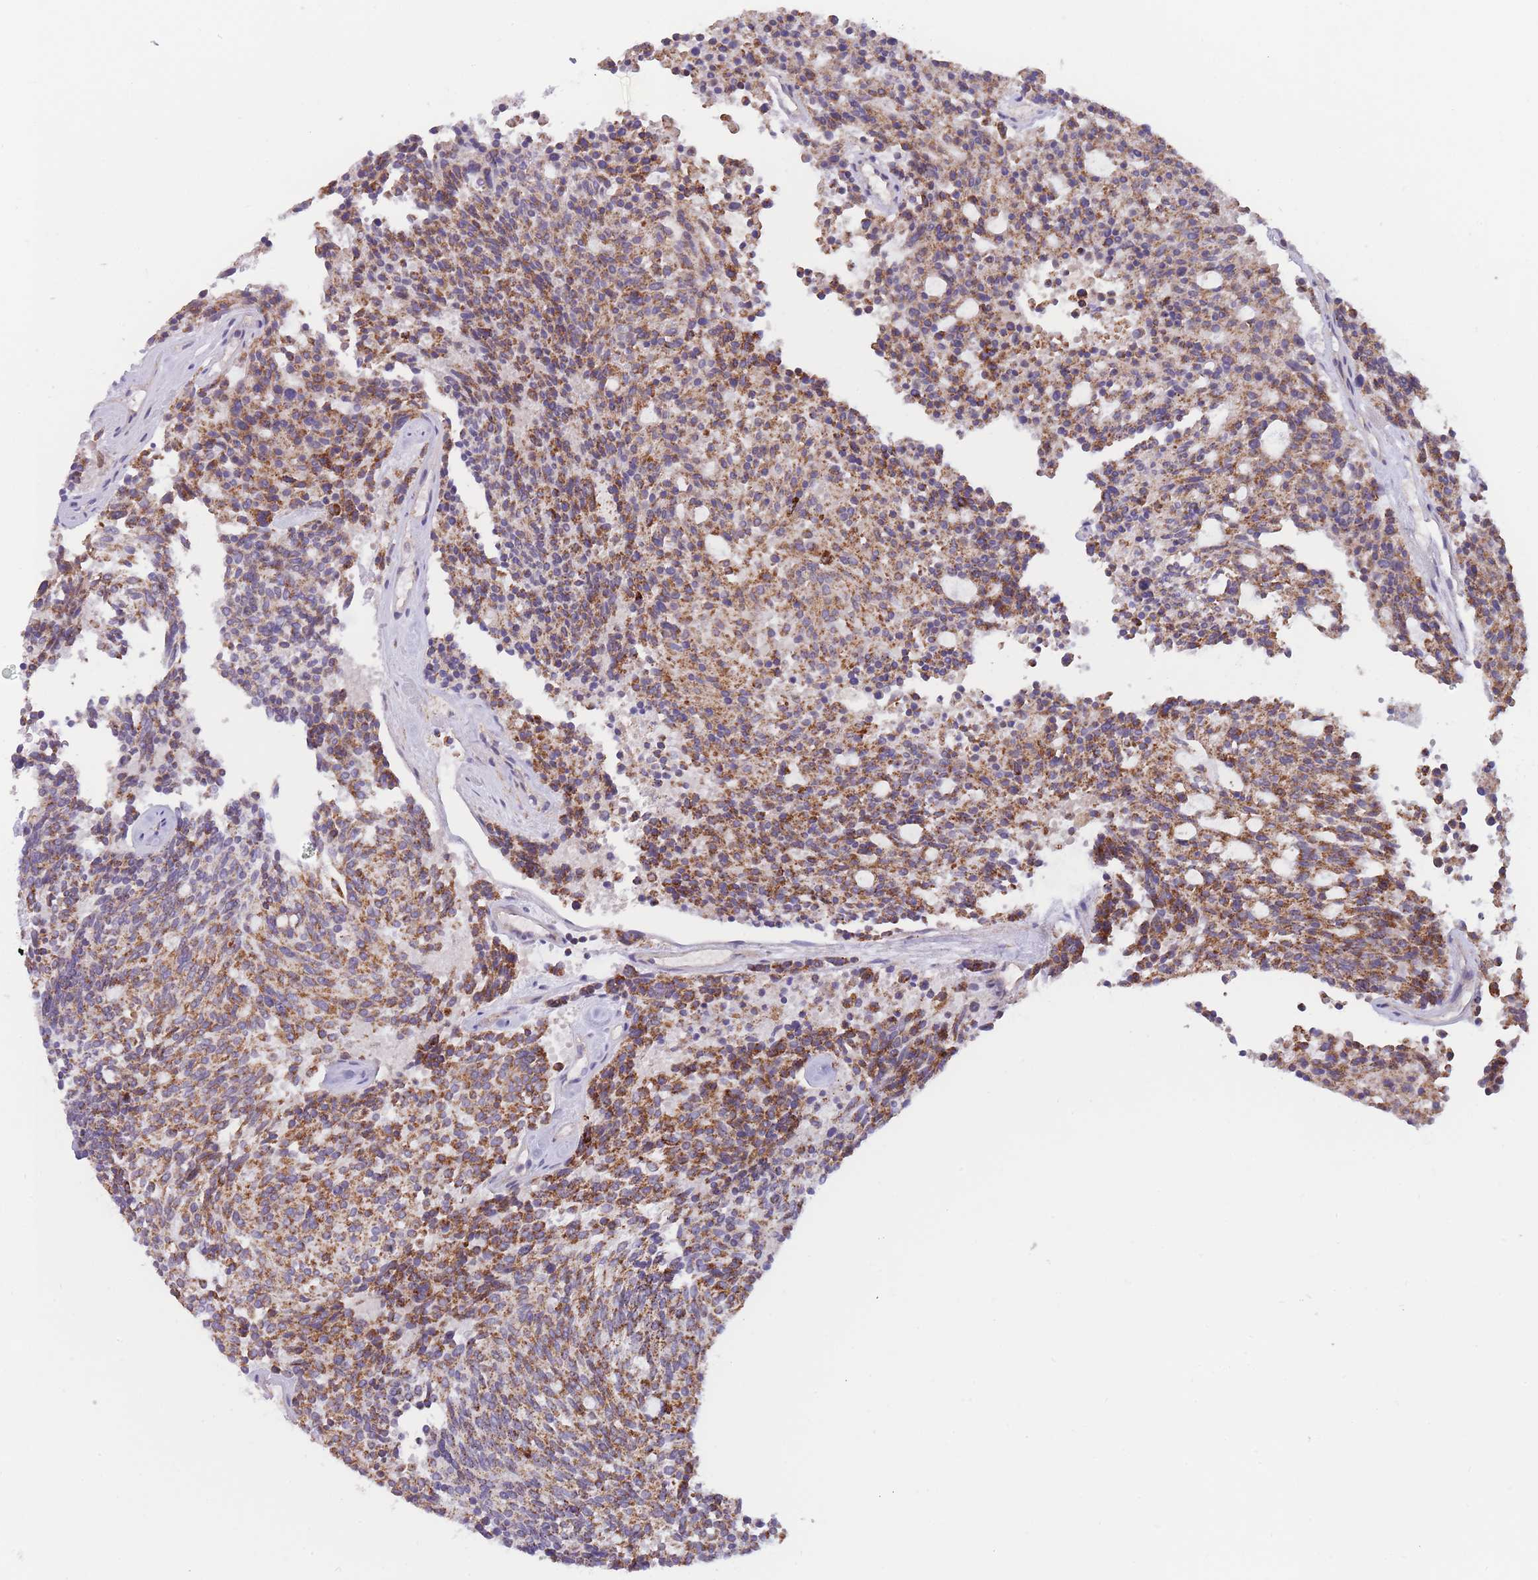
{"staining": {"intensity": "moderate", "quantity": ">75%", "location": "cytoplasmic/membranous"}, "tissue": "carcinoid", "cell_type": "Tumor cells", "image_type": "cancer", "snomed": [{"axis": "morphology", "description": "Carcinoid, malignant, NOS"}, {"axis": "topography", "description": "Pancreas"}], "caption": "Immunohistochemistry (IHC) staining of carcinoid, which displays medium levels of moderate cytoplasmic/membranous staining in approximately >75% of tumor cells indicating moderate cytoplasmic/membranous protein positivity. The staining was performed using DAB (3,3'-diaminobenzidine) (brown) for protein detection and nuclei were counterstained in hematoxylin (blue).", "gene": "SLC25A42", "patient": {"sex": "female", "age": 54}}